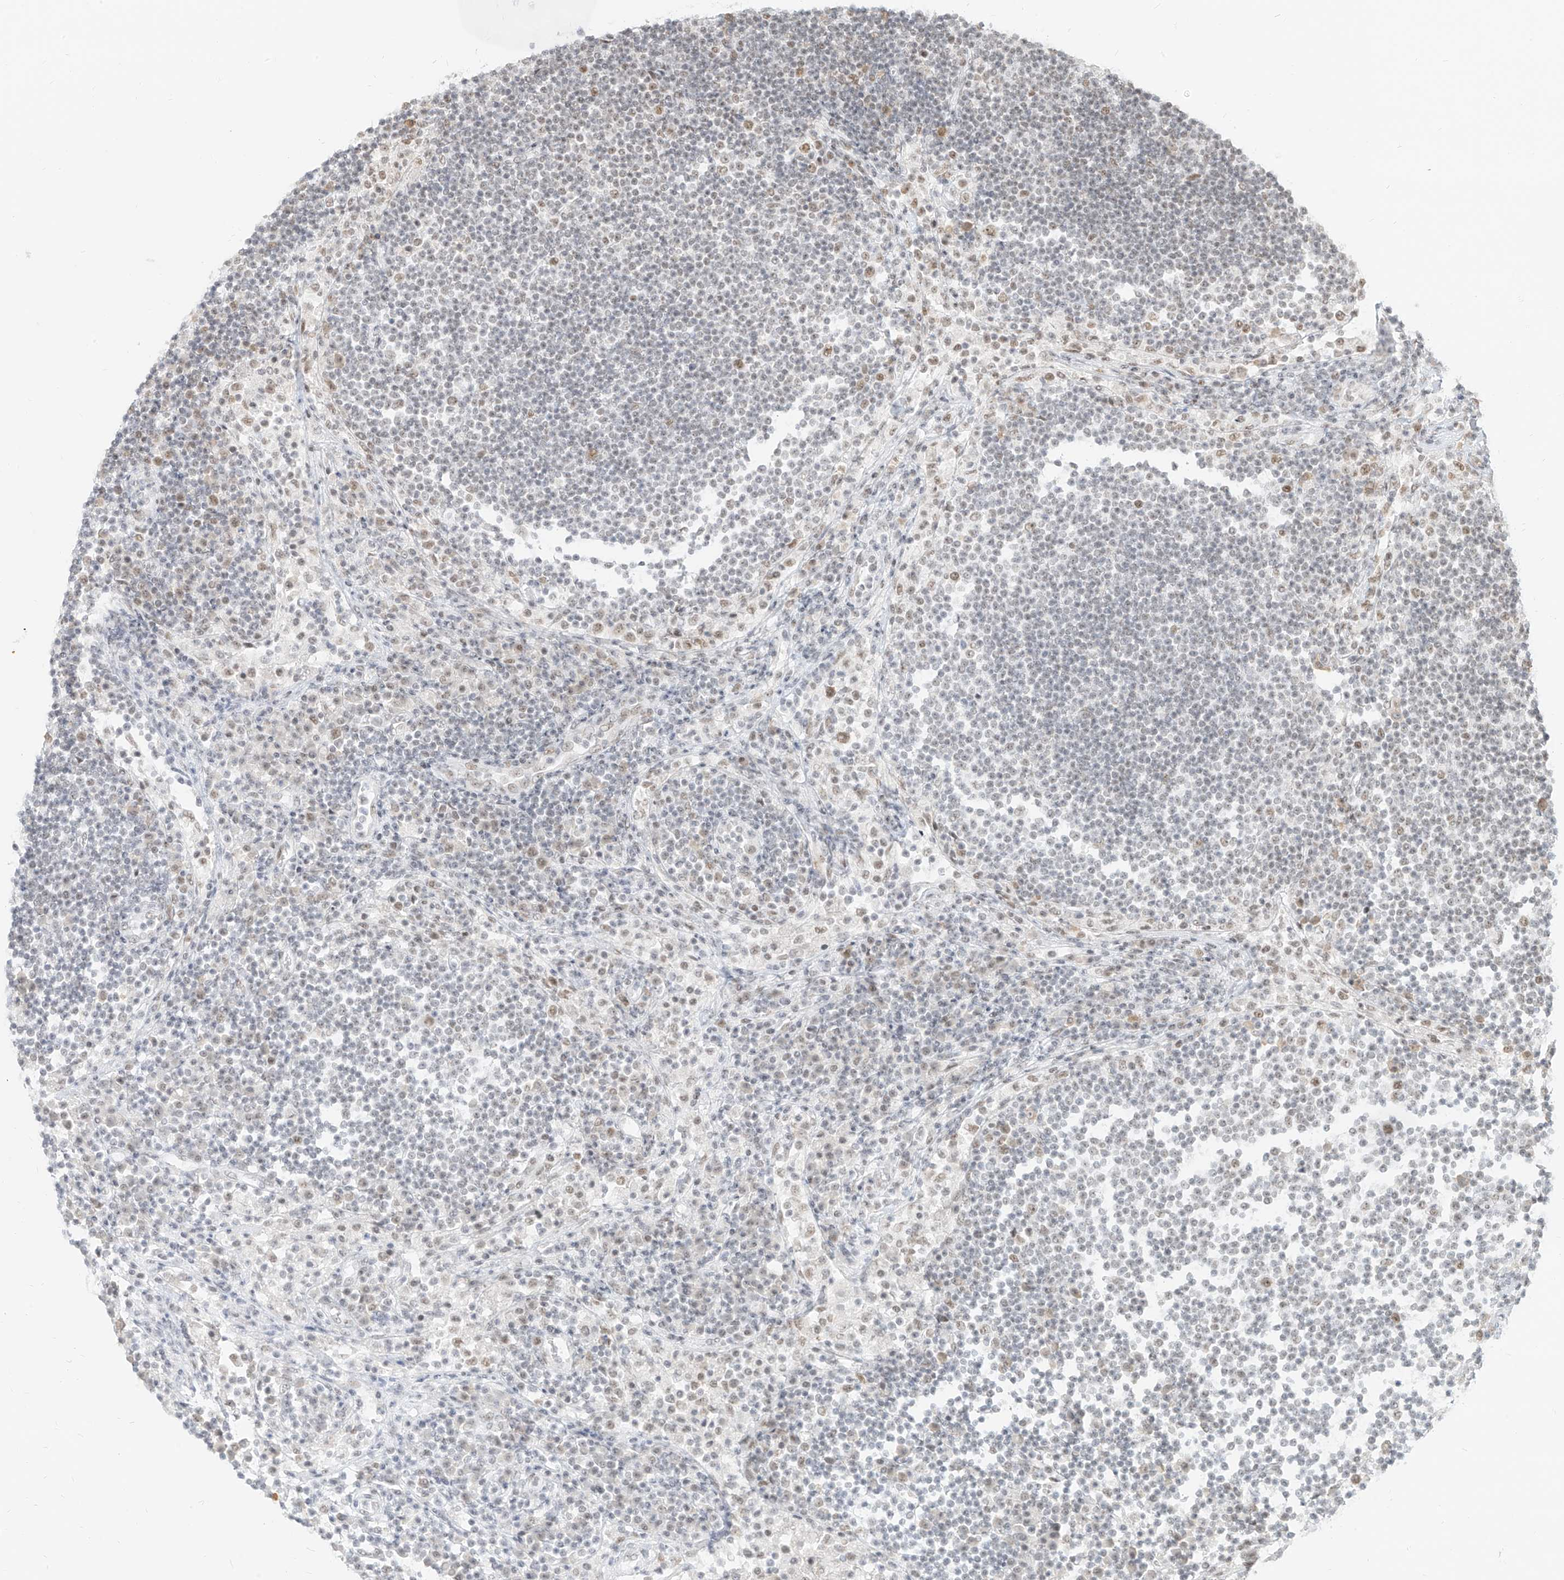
{"staining": {"intensity": "weak", "quantity": ">75%", "location": "nuclear"}, "tissue": "lymph node", "cell_type": "Germinal center cells", "image_type": "normal", "snomed": [{"axis": "morphology", "description": "Normal tissue, NOS"}, {"axis": "topography", "description": "Lymph node"}], "caption": "Protein expression analysis of unremarkable human lymph node reveals weak nuclear staining in about >75% of germinal center cells. The protein is stained brown, and the nuclei are stained in blue (DAB (3,3'-diaminobenzidine) IHC with brightfield microscopy, high magnification).", "gene": "SUPT5H", "patient": {"sex": "female", "age": 53}}